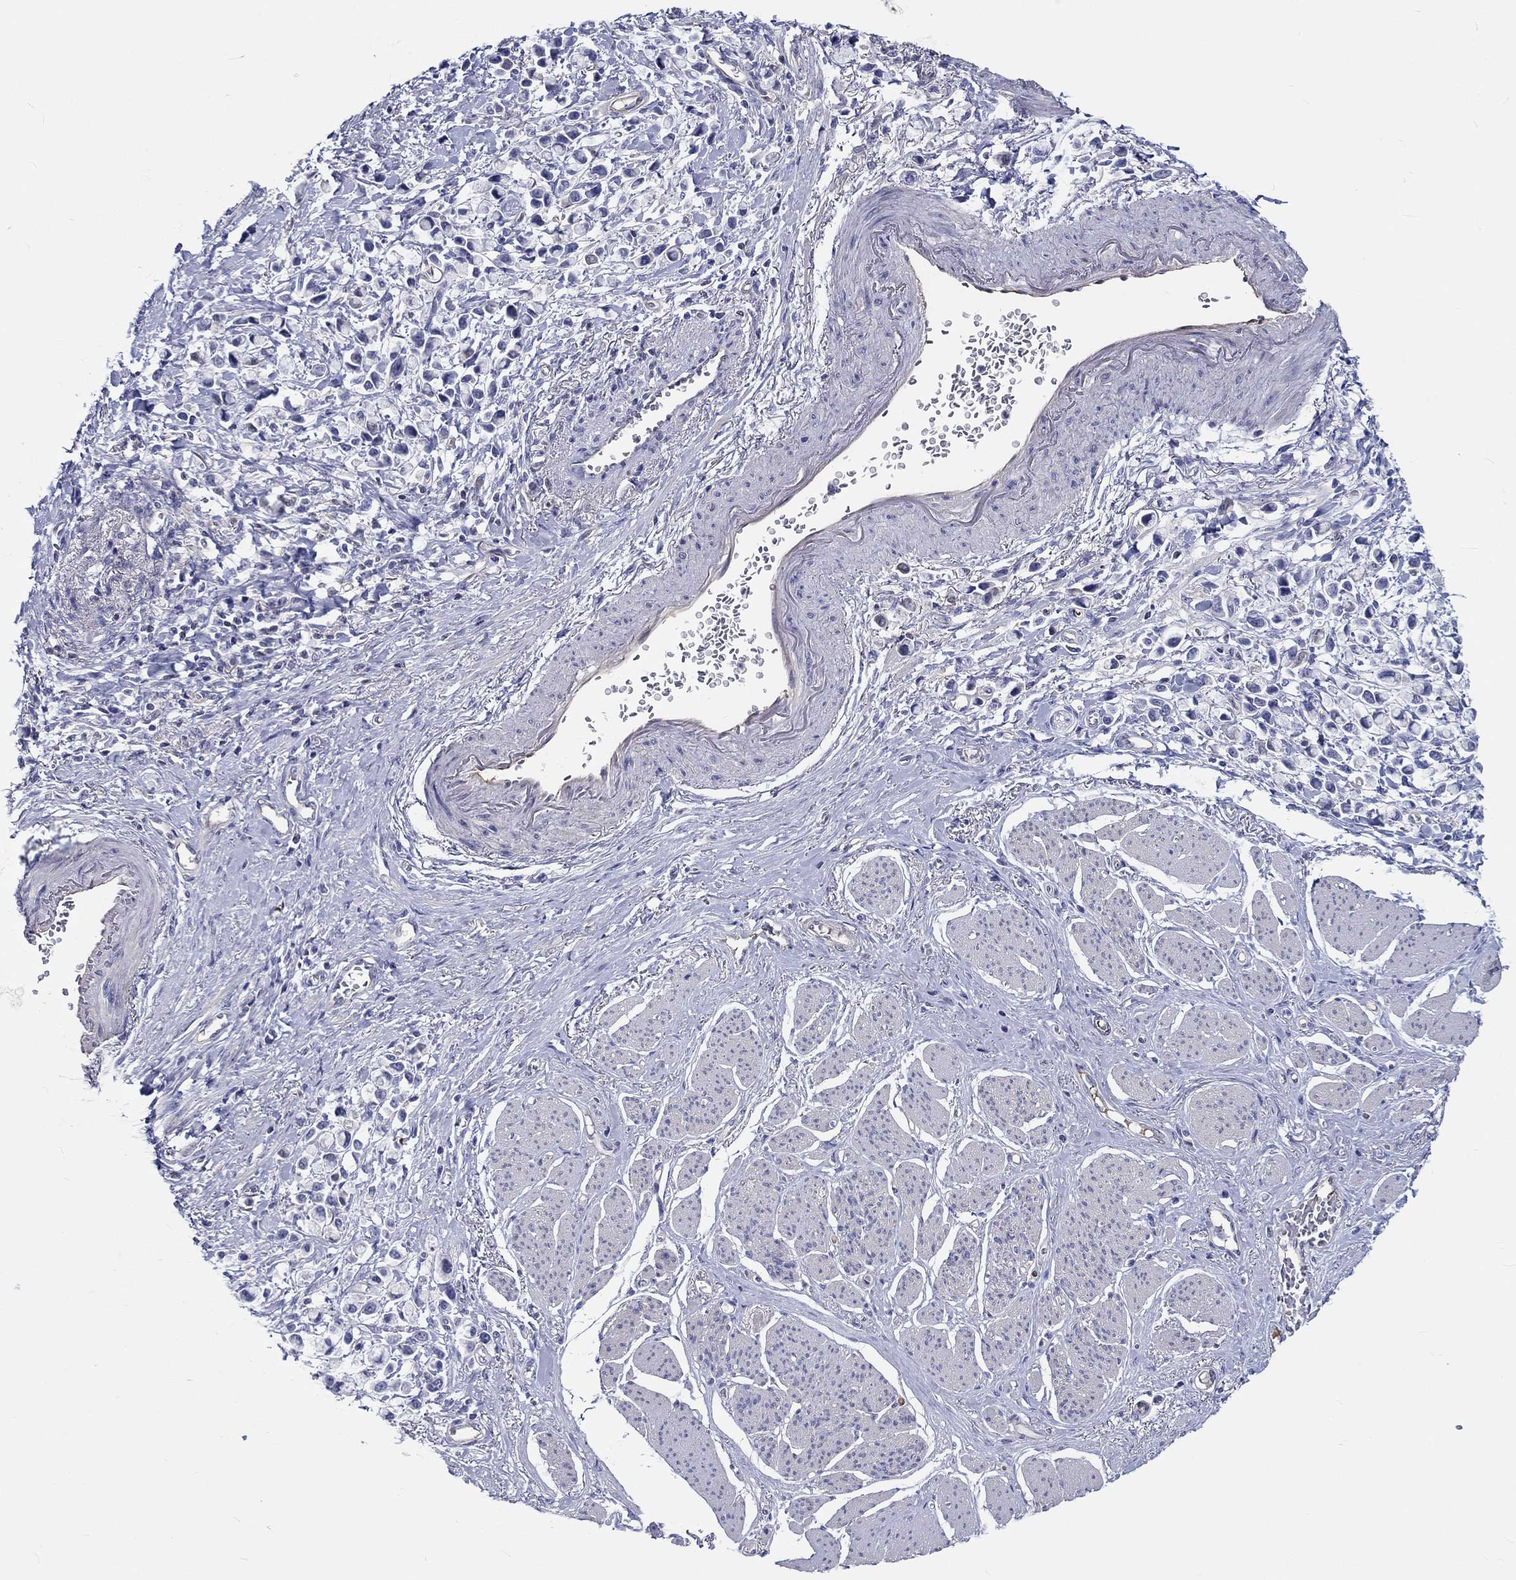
{"staining": {"intensity": "negative", "quantity": "none", "location": "none"}, "tissue": "stomach cancer", "cell_type": "Tumor cells", "image_type": "cancer", "snomed": [{"axis": "morphology", "description": "Adenocarcinoma, NOS"}, {"axis": "topography", "description": "Stomach"}], "caption": "There is no significant expression in tumor cells of adenocarcinoma (stomach).", "gene": "CDY2B", "patient": {"sex": "female", "age": 81}}